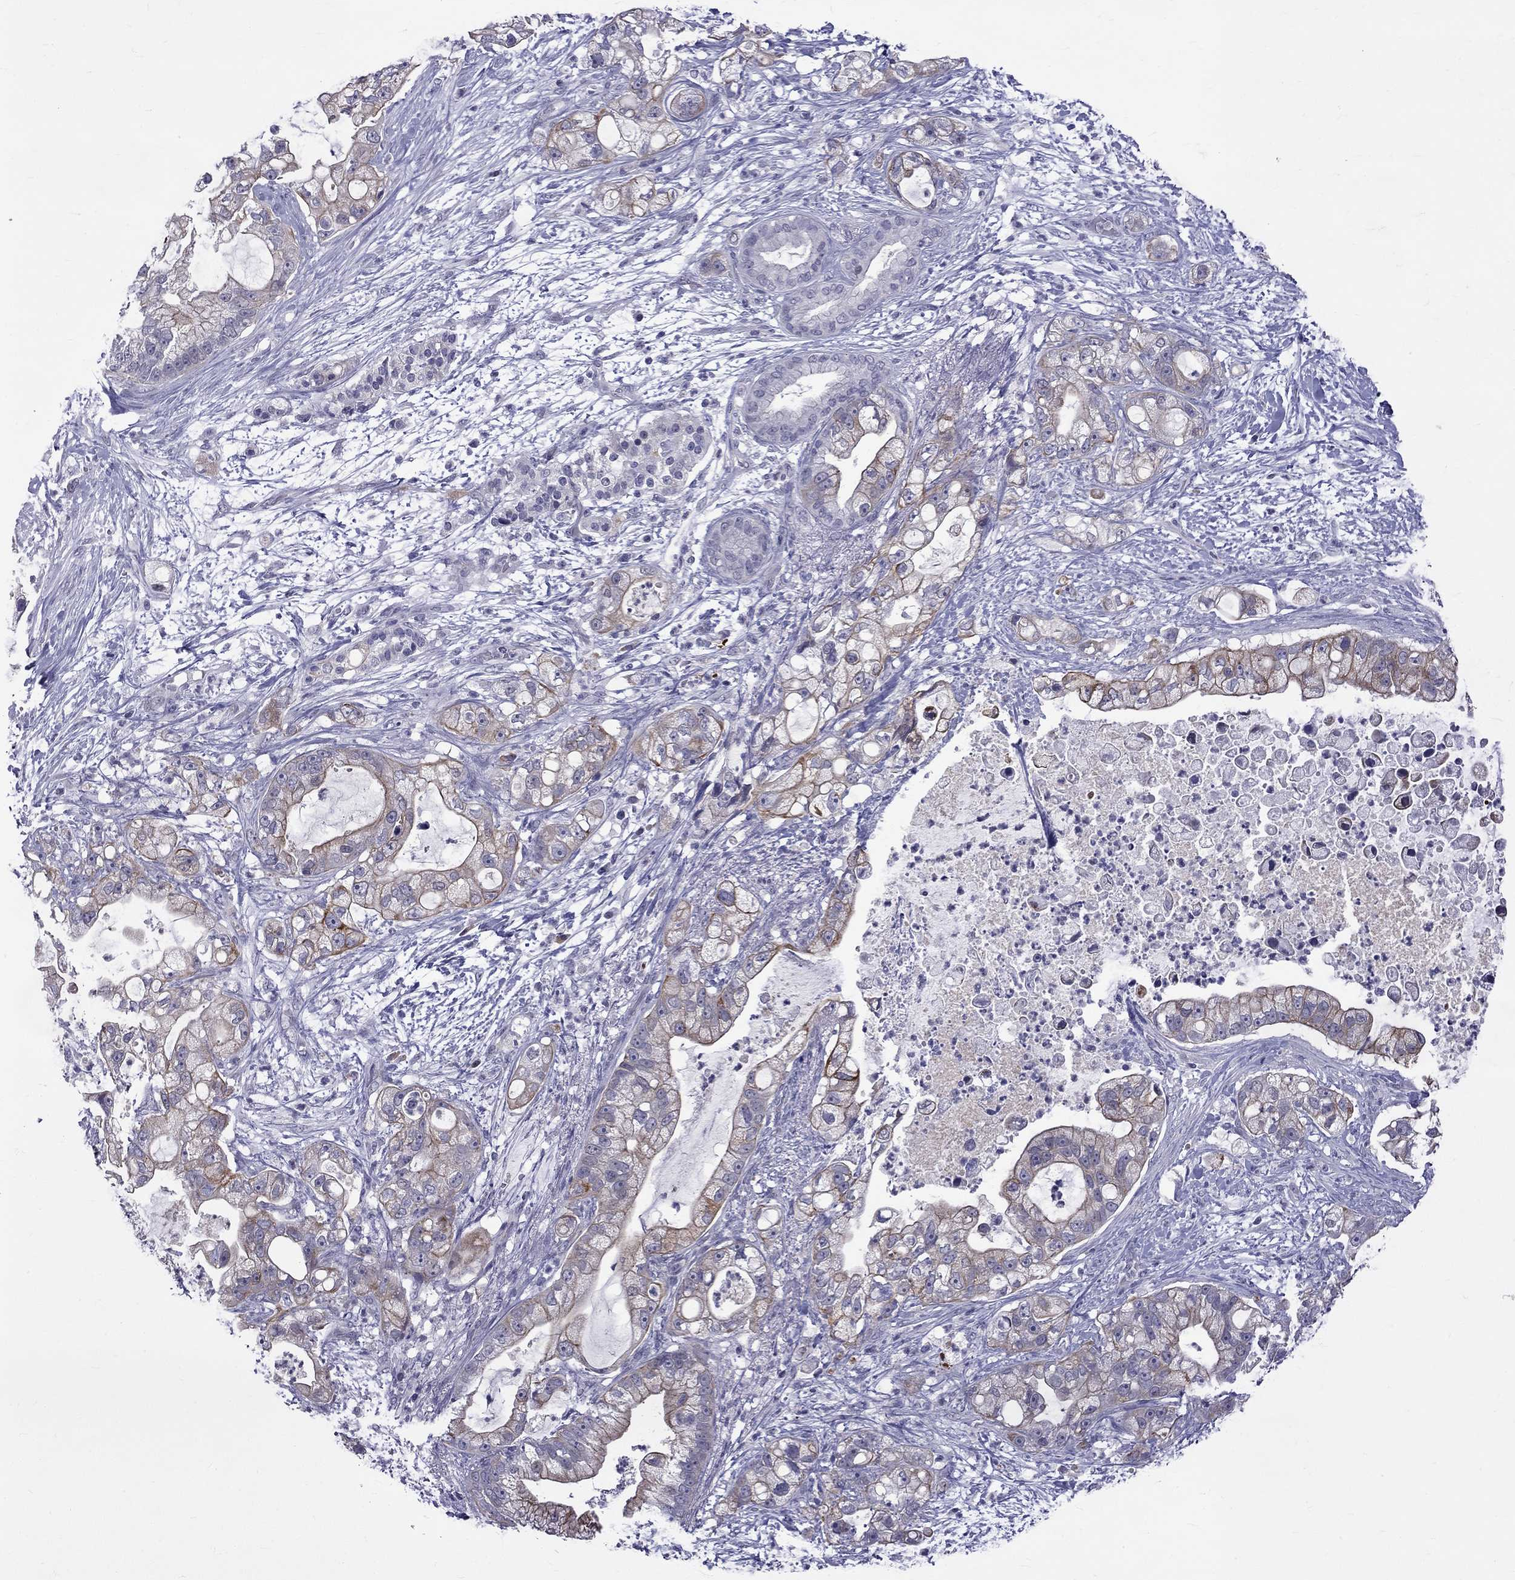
{"staining": {"intensity": "moderate", "quantity": "25%-75%", "location": "cytoplasmic/membranous"}, "tissue": "pancreatic cancer", "cell_type": "Tumor cells", "image_type": "cancer", "snomed": [{"axis": "morphology", "description": "Adenocarcinoma, NOS"}, {"axis": "topography", "description": "Pancreas"}], "caption": "A high-resolution micrograph shows IHC staining of pancreatic adenocarcinoma, which shows moderate cytoplasmic/membranous expression in about 25%-75% of tumor cells. (DAB (3,3'-diaminobenzidine) IHC, brown staining for protein, blue staining for nuclei).", "gene": "RTL9", "patient": {"sex": "female", "age": 69}}